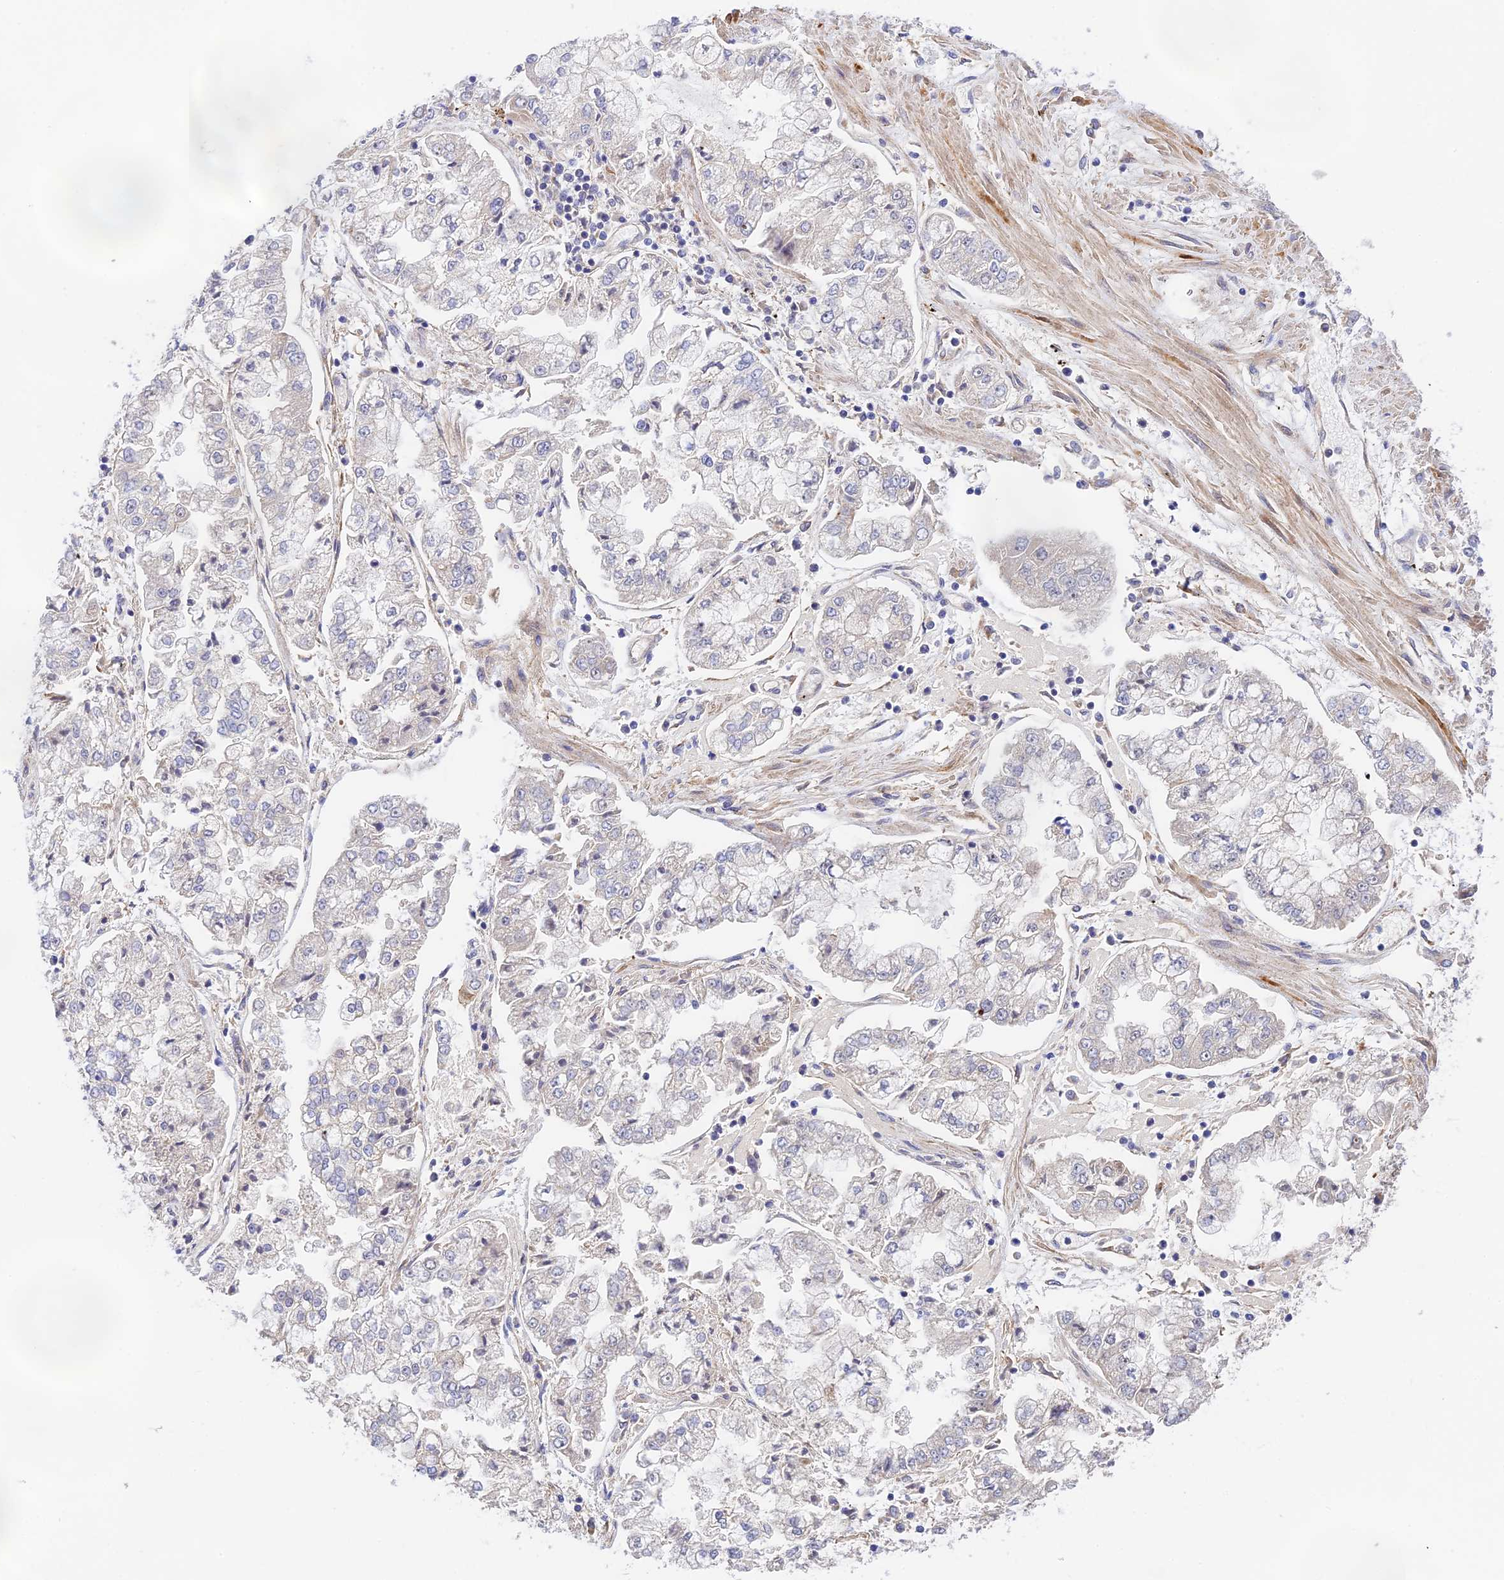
{"staining": {"intensity": "negative", "quantity": "none", "location": "none"}, "tissue": "stomach cancer", "cell_type": "Tumor cells", "image_type": "cancer", "snomed": [{"axis": "morphology", "description": "Adenocarcinoma, NOS"}, {"axis": "topography", "description": "Stomach"}], "caption": "Immunohistochemistry (IHC) histopathology image of neoplastic tissue: human stomach cancer stained with DAB demonstrates no significant protein expression in tumor cells.", "gene": "RANBP6", "patient": {"sex": "male", "age": 76}}